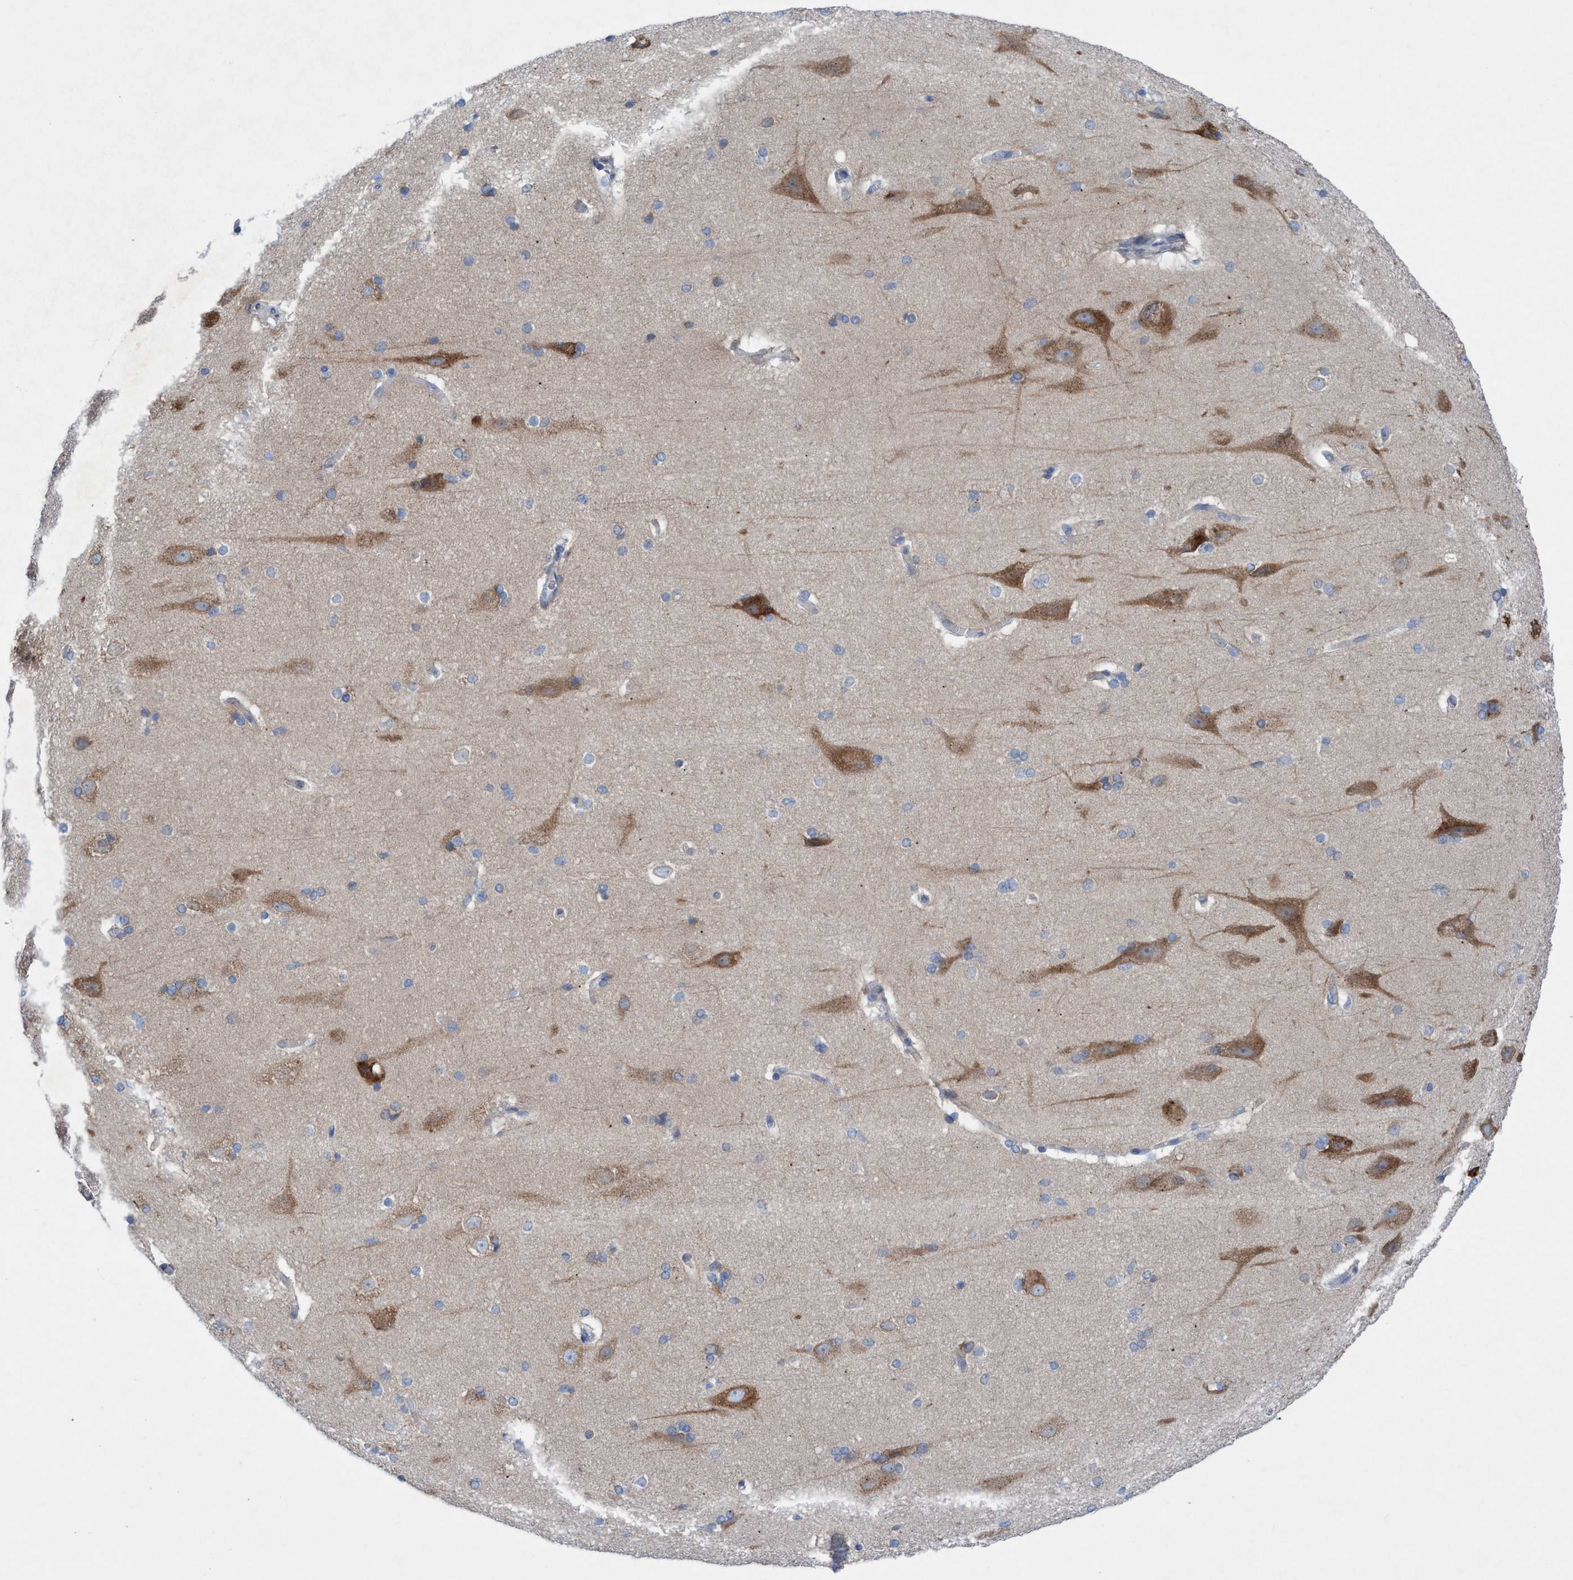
{"staining": {"intensity": "negative", "quantity": "none", "location": "none"}, "tissue": "cerebral cortex", "cell_type": "Endothelial cells", "image_type": "normal", "snomed": [{"axis": "morphology", "description": "Normal tissue, NOS"}, {"axis": "topography", "description": "Cerebral cortex"}, {"axis": "topography", "description": "Hippocampus"}], "caption": "Endothelial cells show no significant staining in normal cerebral cortex. The staining is performed using DAB (3,3'-diaminobenzidine) brown chromogen with nuclei counter-stained in using hematoxylin.", "gene": "RSAD1", "patient": {"sex": "female", "age": 19}}